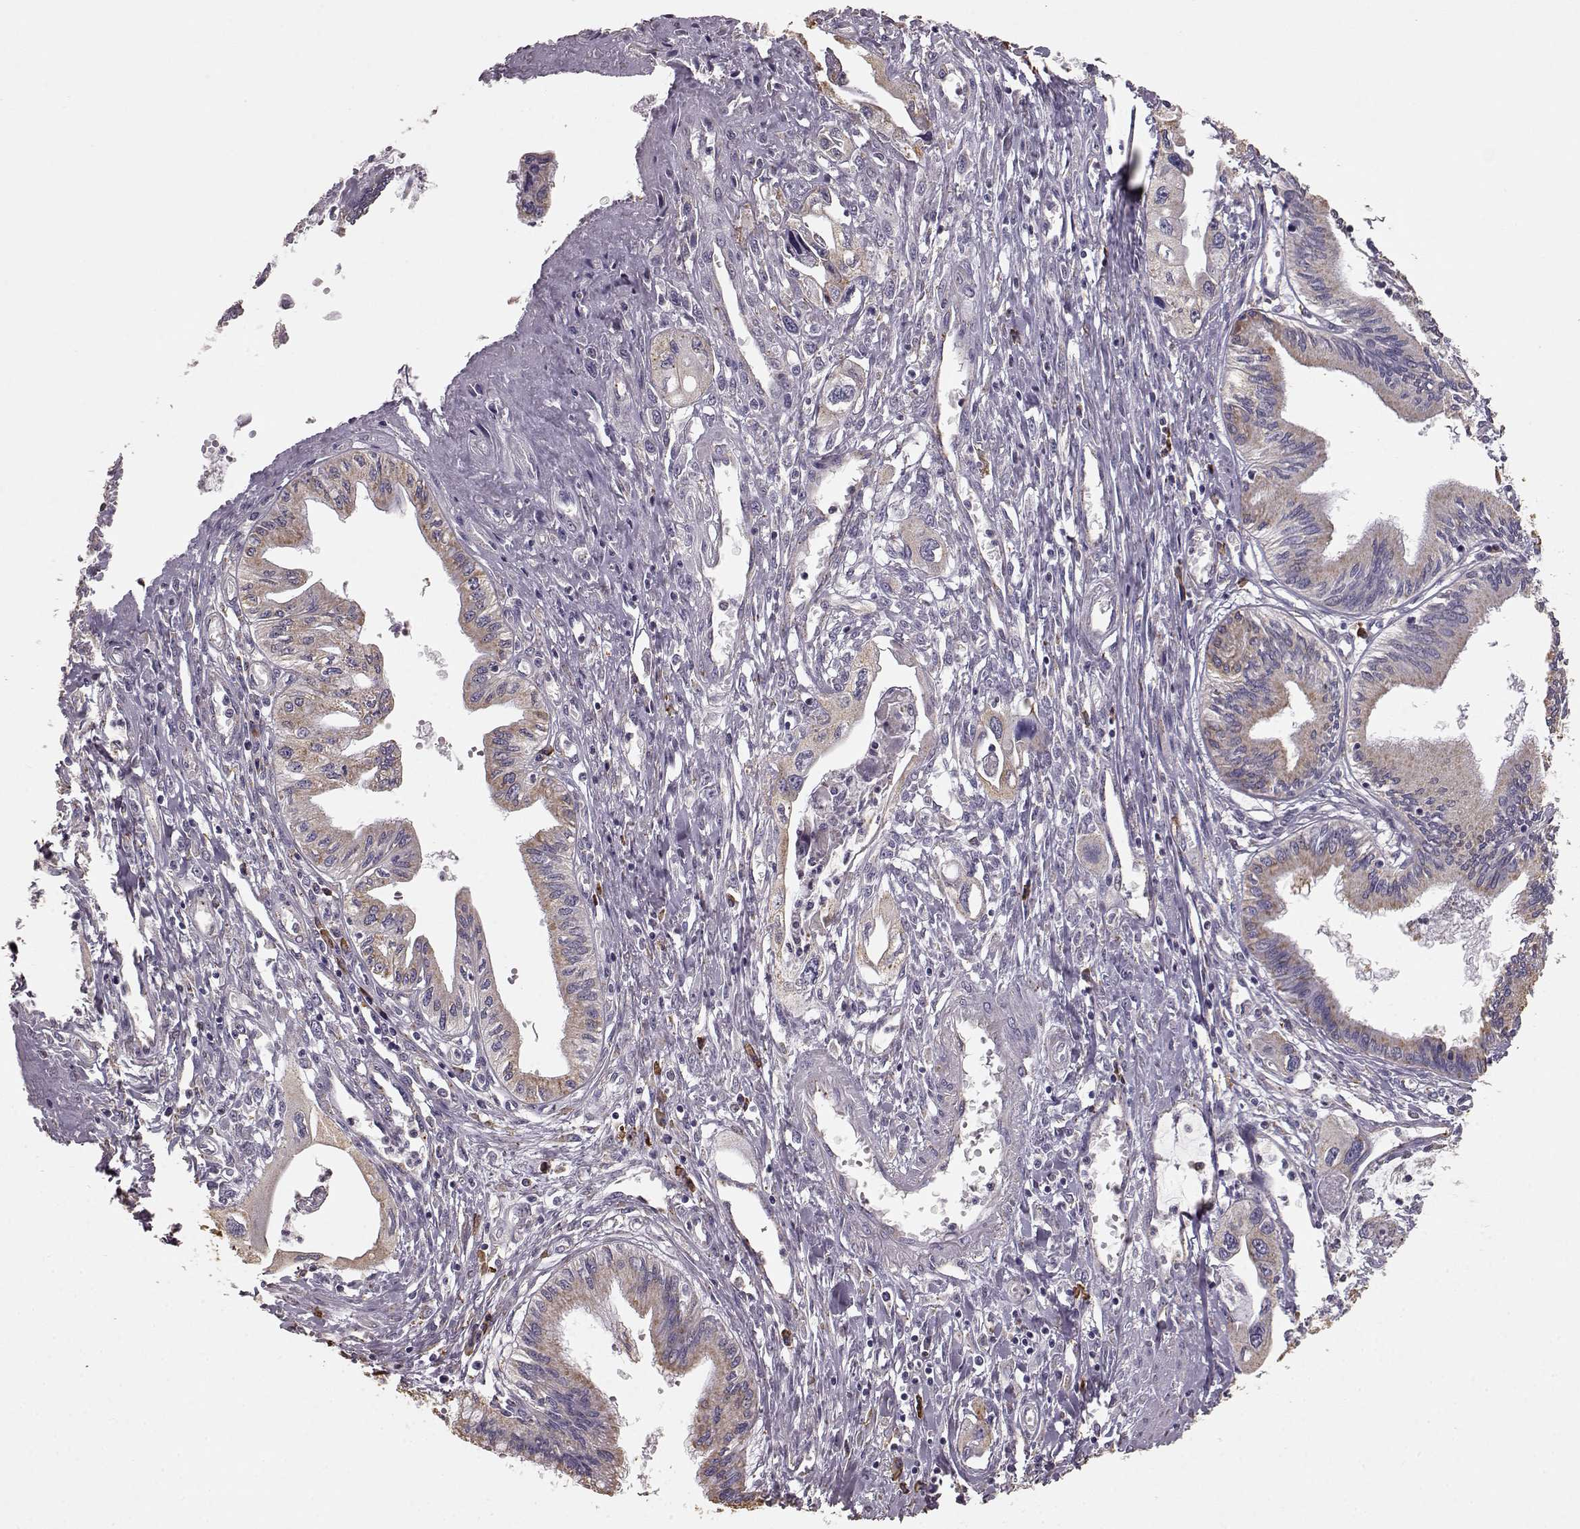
{"staining": {"intensity": "weak", "quantity": ">75%", "location": "cytoplasmic/membranous"}, "tissue": "pancreatic cancer", "cell_type": "Tumor cells", "image_type": "cancer", "snomed": [{"axis": "morphology", "description": "Adenocarcinoma, NOS"}, {"axis": "topography", "description": "Pancreas"}], "caption": "This histopathology image demonstrates pancreatic cancer (adenocarcinoma) stained with IHC to label a protein in brown. The cytoplasmic/membranous of tumor cells show weak positivity for the protein. Nuclei are counter-stained blue.", "gene": "GABRG3", "patient": {"sex": "male", "age": 60}}